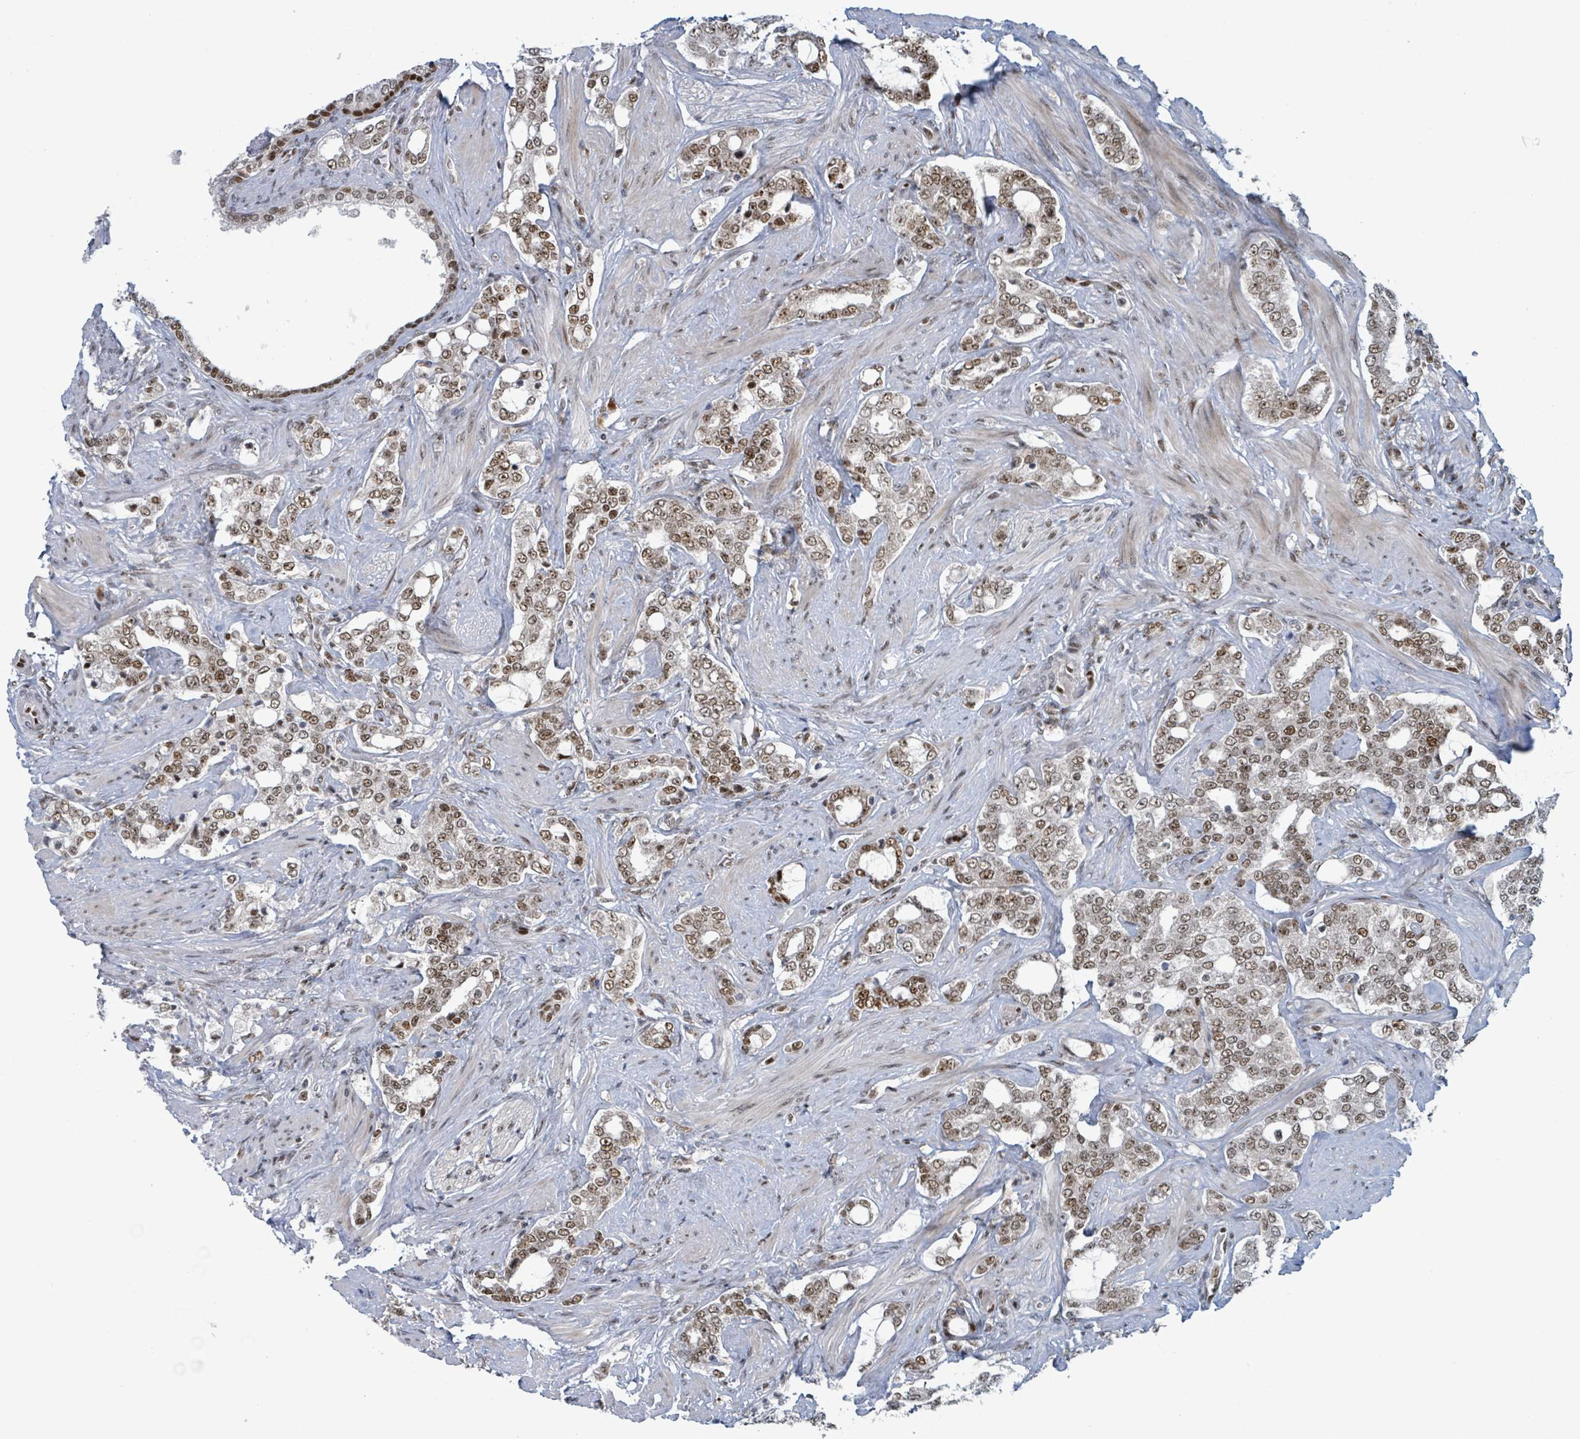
{"staining": {"intensity": "moderate", "quantity": ">75%", "location": "nuclear"}, "tissue": "prostate cancer", "cell_type": "Tumor cells", "image_type": "cancer", "snomed": [{"axis": "morphology", "description": "Adenocarcinoma, High grade"}, {"axis": "topography", "description": "Prostate"}], "caption": "Immunohistochemistry of human prostate cancer (adenocarcinoma (high-grade)) shows medium levels of moderate nuclear expression in approximately >75% of tumor cells.", "gene": "KLF3", "patient": {"sex": "male", "age": 64}}